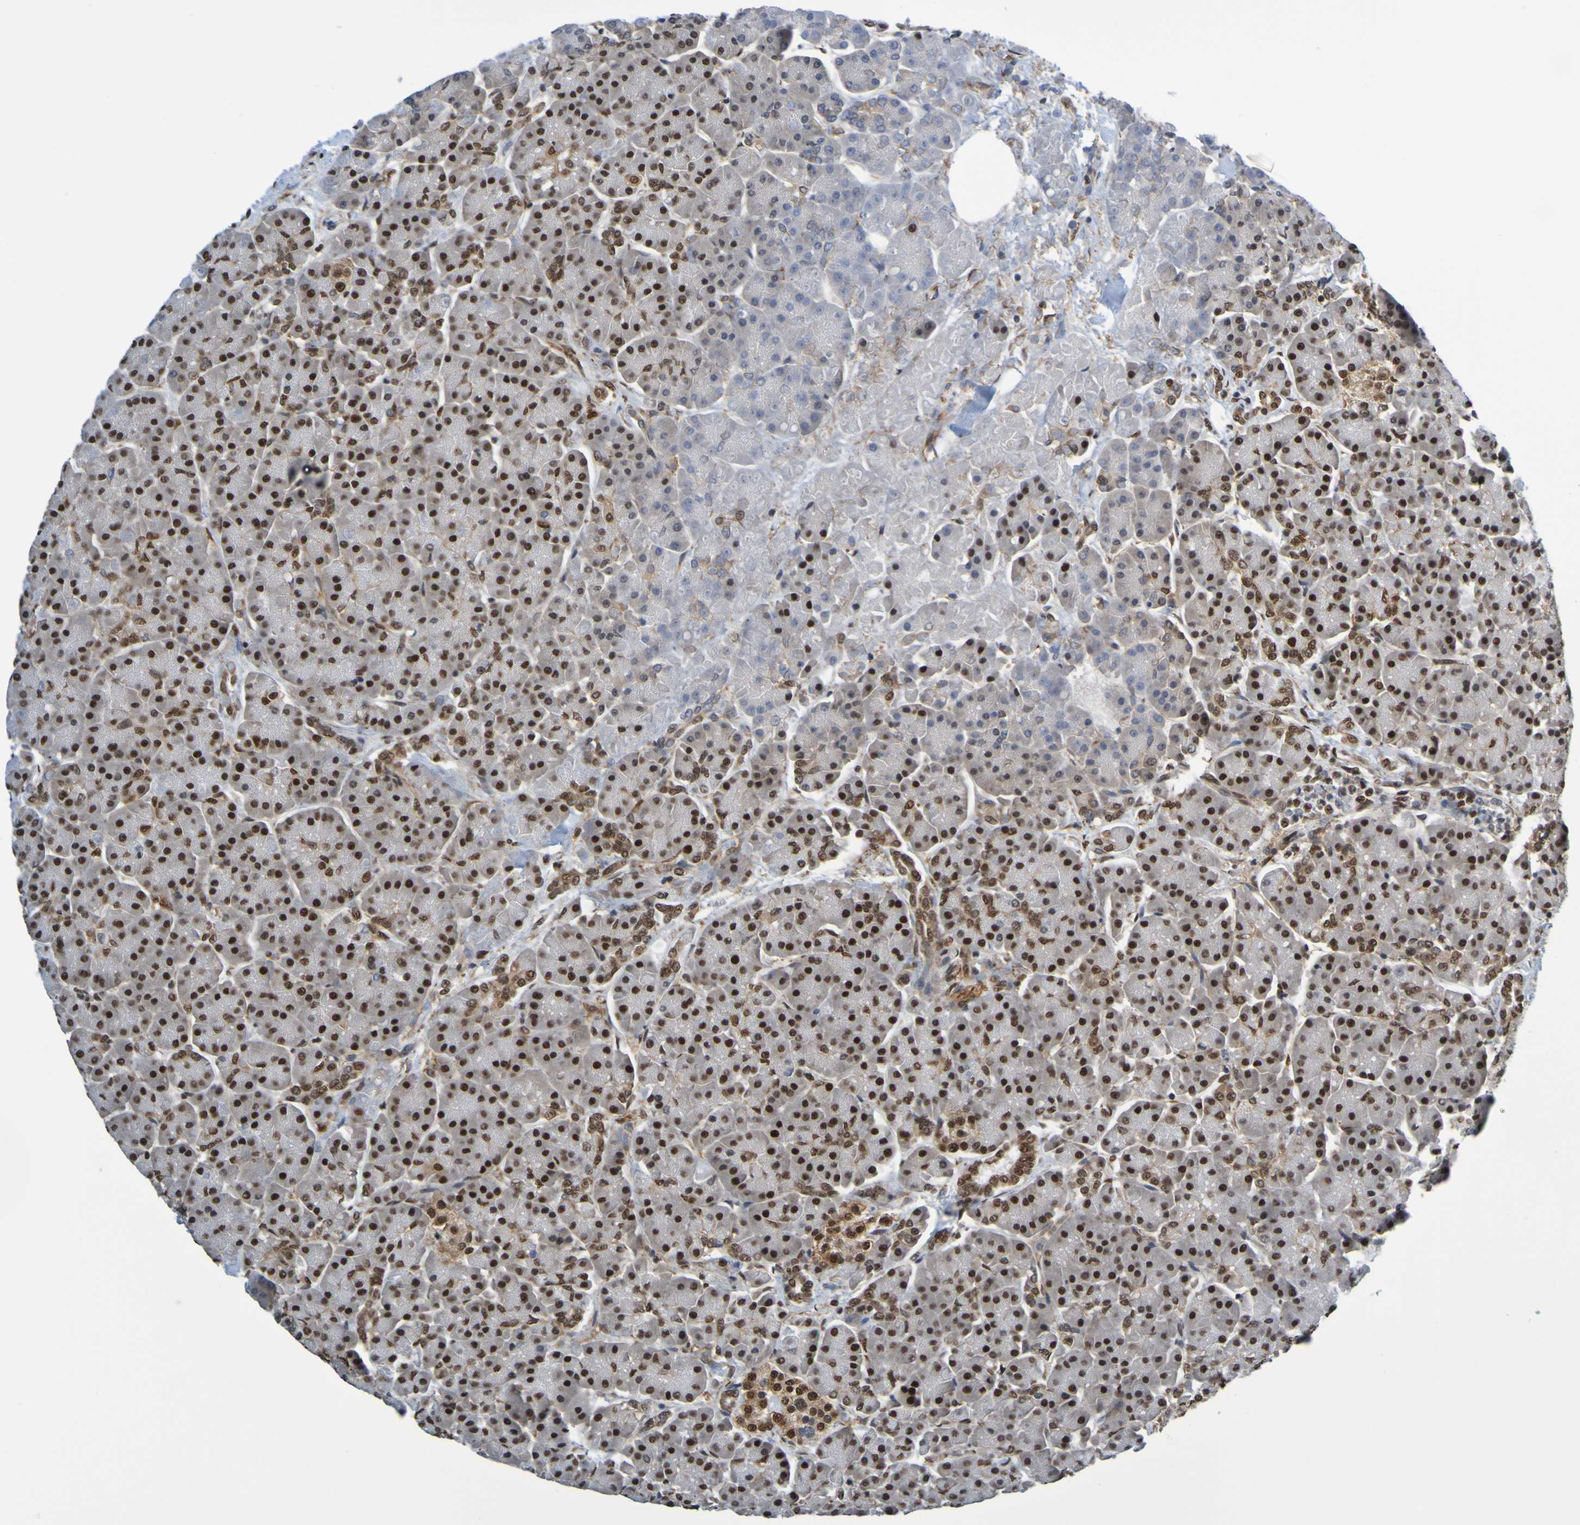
{"staining": {"intensity": "strong", "quantity": ">75%", "location": "nuclear"}, "tissue": "pancreas", "cell_type": "Exocrine glandular cells", "image_type": "normal", "snomed": [{"axis": "morphology", "description": "Normal tissue, NOS"}, {"axis": "topography", "description": "Pancreas"}], "caption": "Exocrine glandular cells reveal high levels of strong nuclear positivity in approximately >75% of cells in normal human pancreas.", "gene": "HDAC2", "patient": {"sex": "female", "age": 70}}